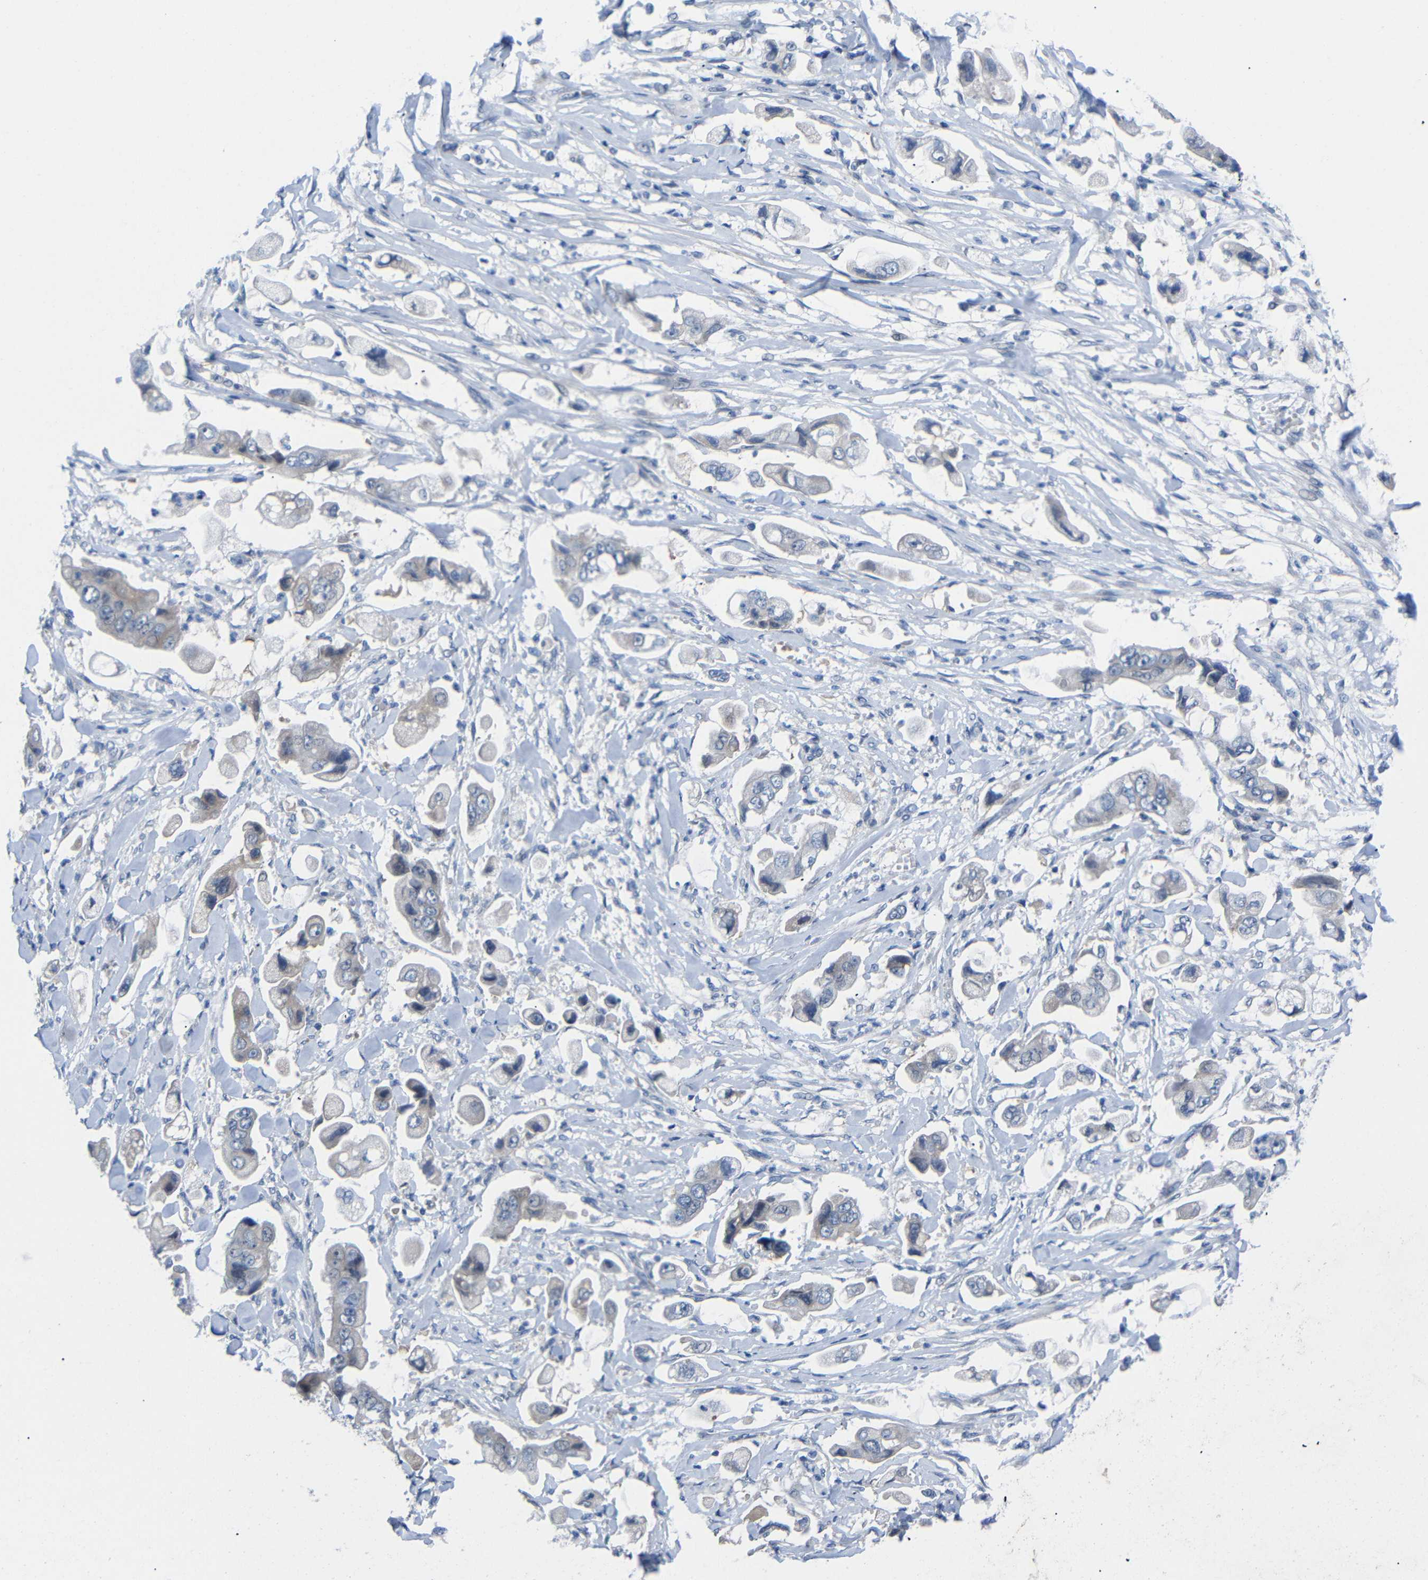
{"staining": {"intensity": "negative", "quantity": "none", "location": "none"}, "tissue": "stomach cancer", "cell_type": "Tumor cells", "image_type": "cancer", "snomed": [{"axis": "morphology", "description": "Adenocarcinoma, NOS"}, {"axis": "topography", "description": "Stomach"}], "caption": "Human stomach cancer (adenocarcinoma) stained for a protein using IHC demonstrates no staining in tumor cells.", "gene": "CMTM1", "patient": {"sex": "male", "age": 62}}